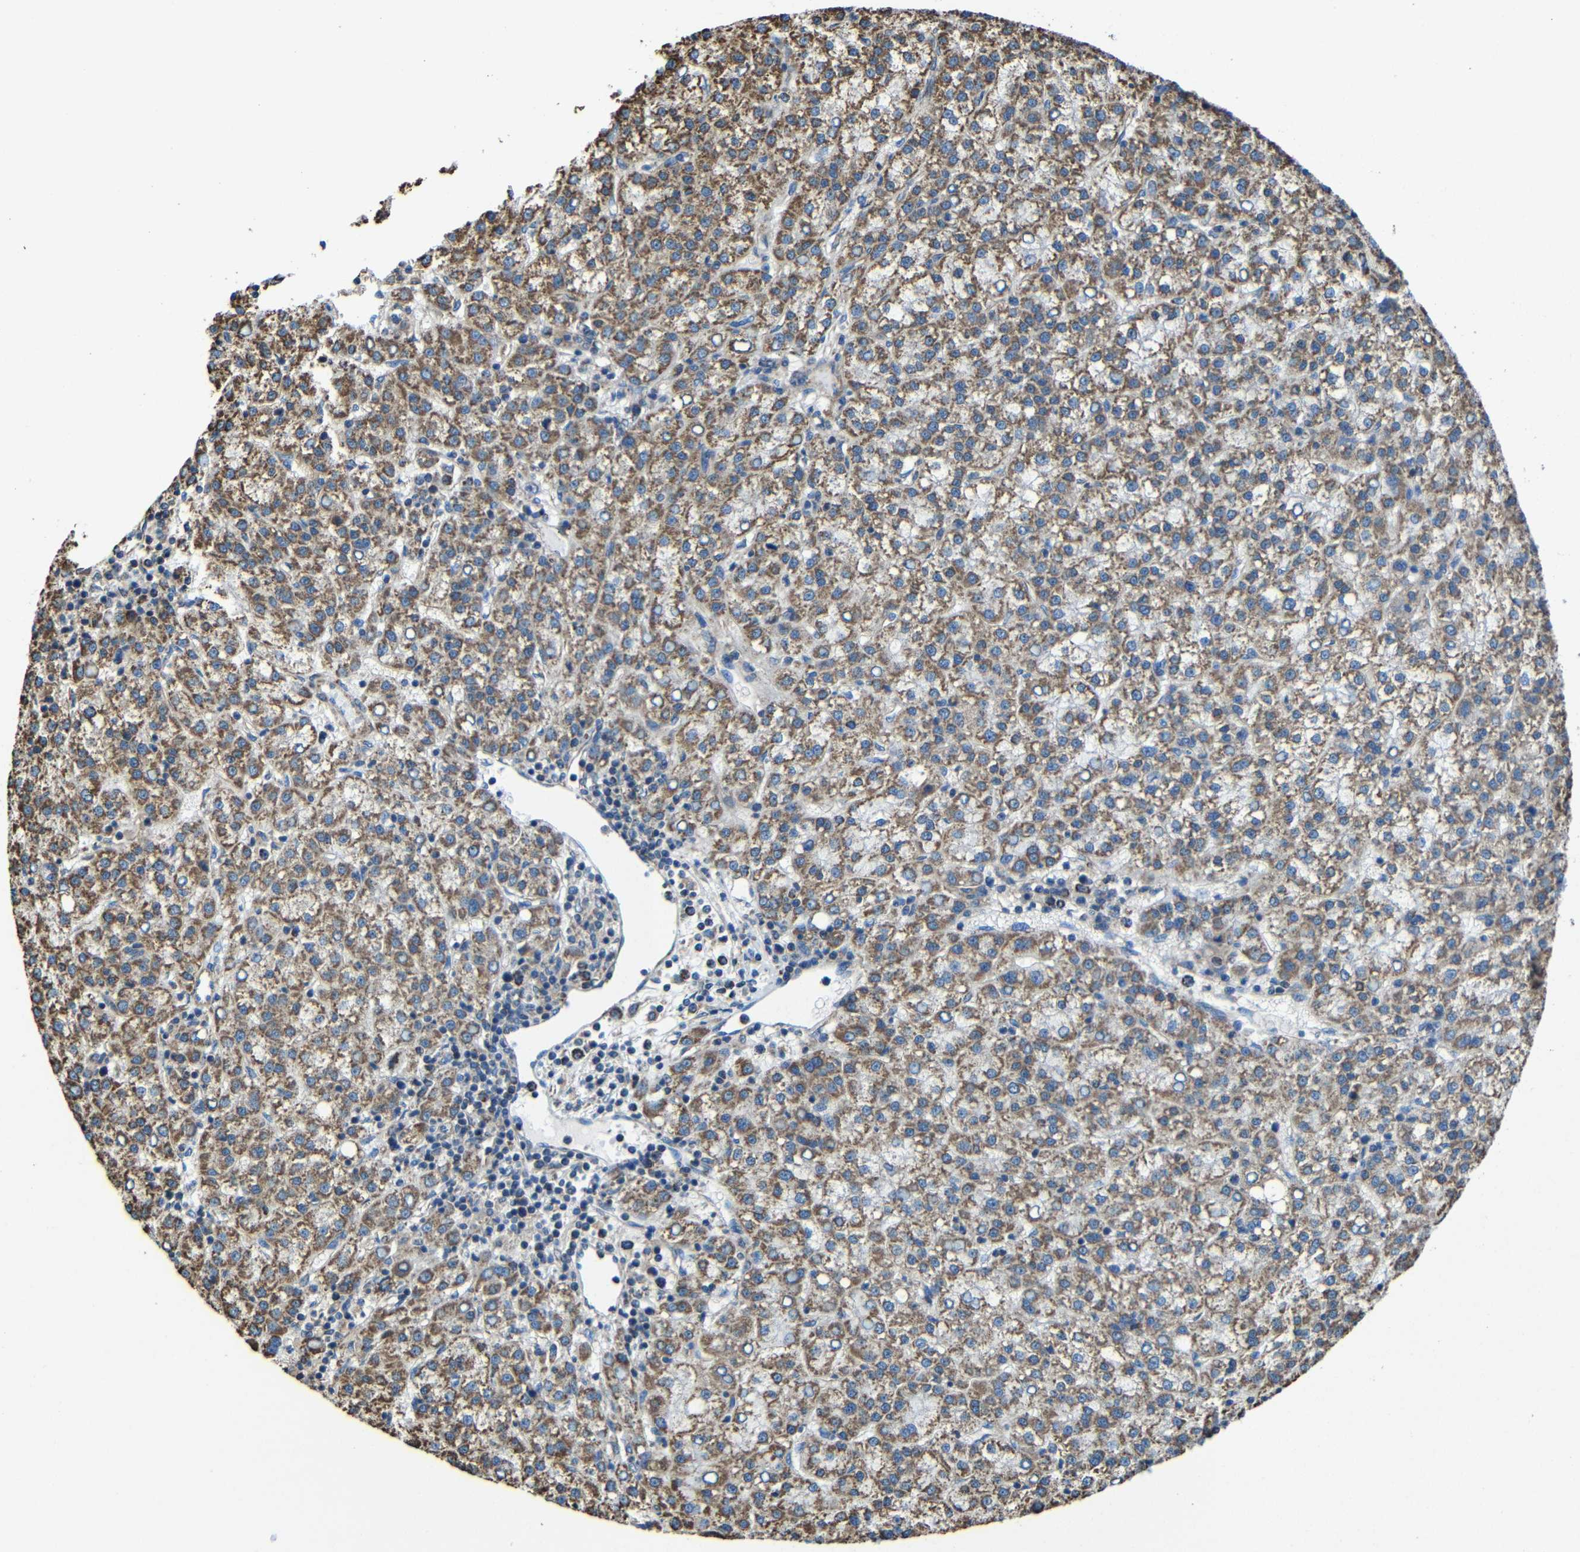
{"staining": {"intensity": "strong", "quantity": ">75%", "location": "cytoplasmic/membranous"}, "tissue": "liver cancer", "cell_type": "Tumor cells", "image_type": "cancer", "snomed": [{"axis": "morphology", "description": "Carcinoma, Hepatocellular, NOS"}, {"axis": "topography", "description": "Liver"}], "caption": "The photomicrograph exhibits a brown stain indicating the presence of a protein in the cytoplasmic/membranous of tumor cells in hepatocellular carcinoma (liver).", "gene": "INTS6L", "patient": {"sex": "female", "age": 58}}